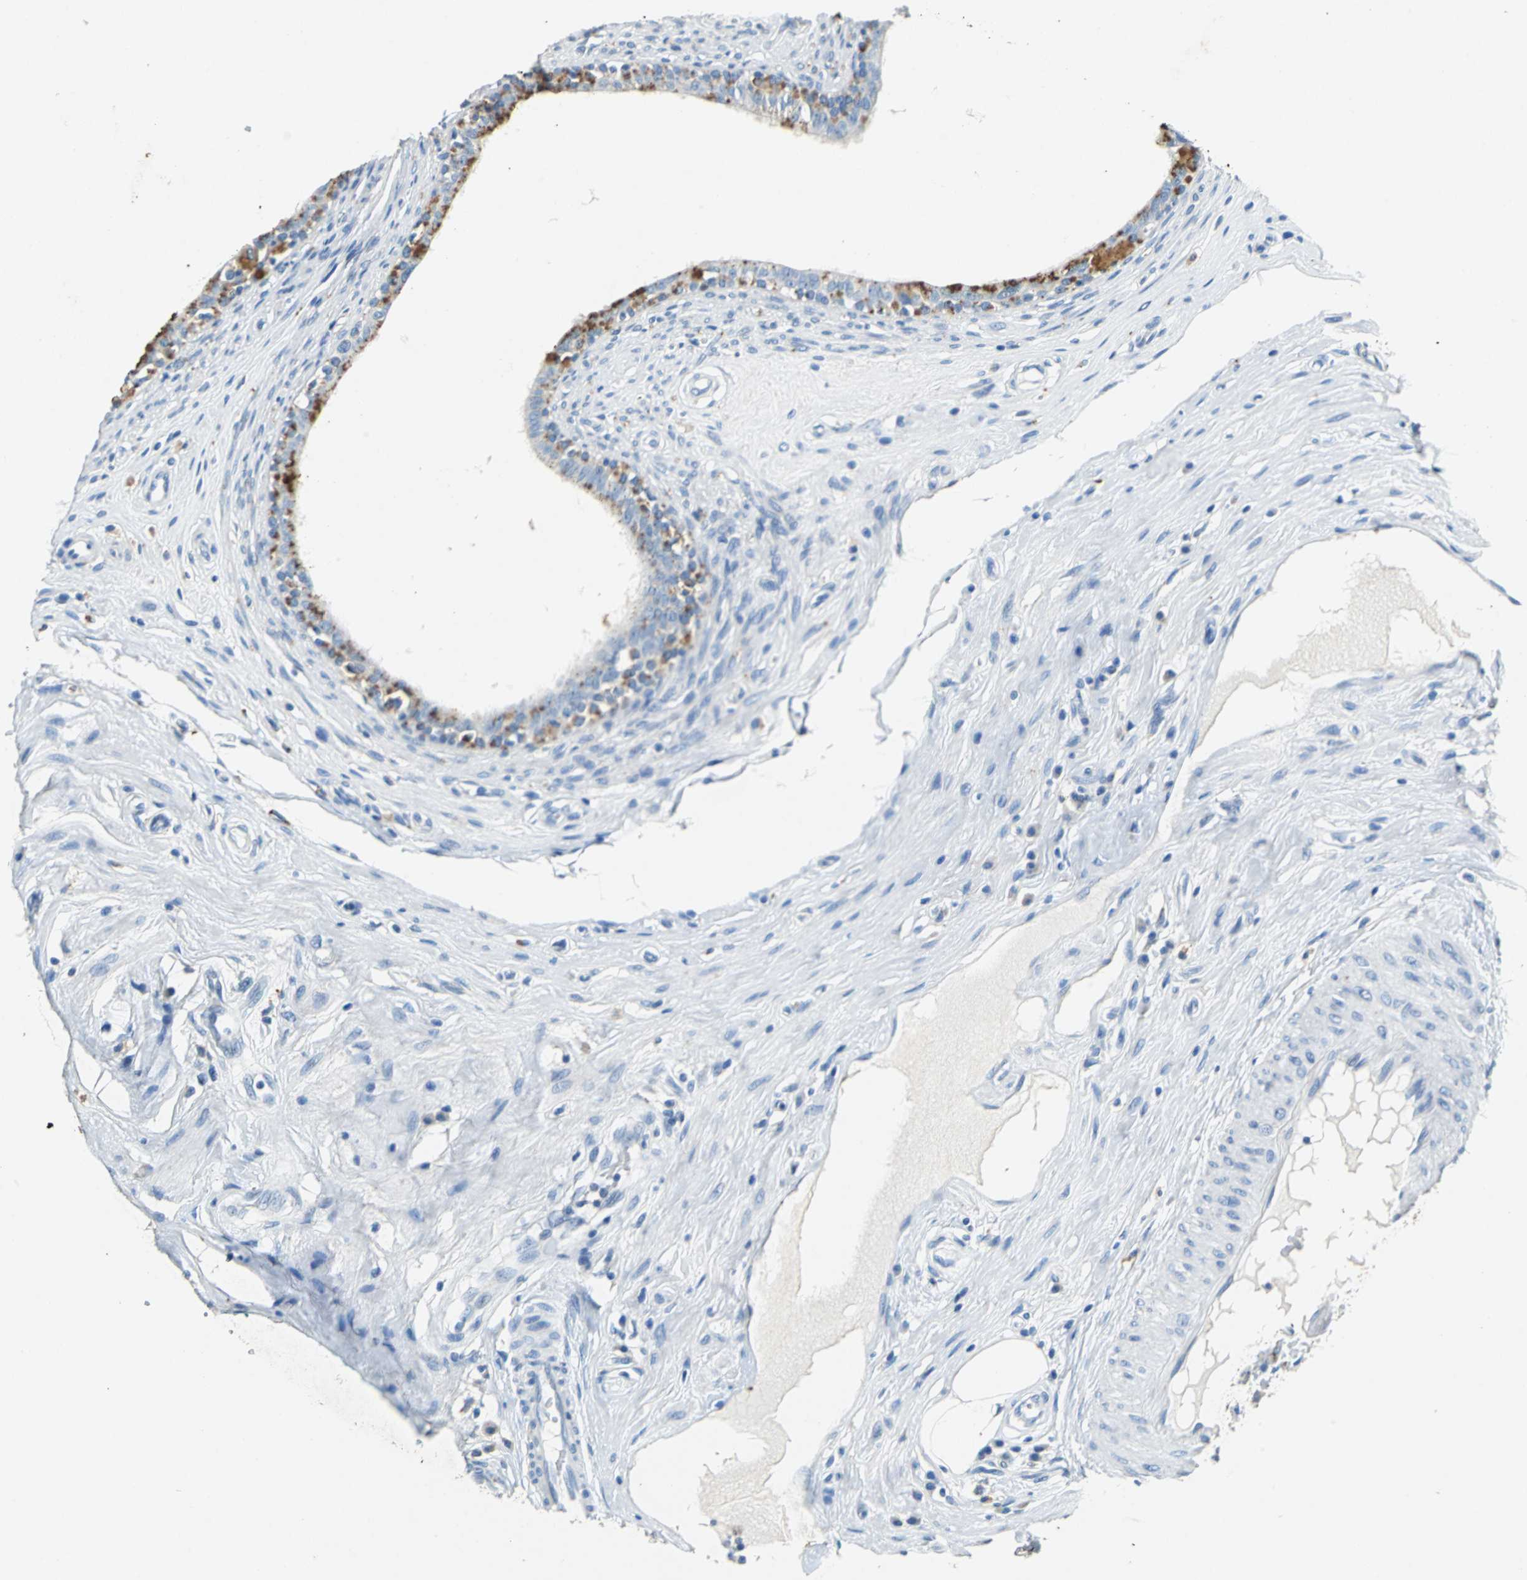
{"staining": {"intensity": "moderate", "quantity": "25%-75%", "location": "cytoplasmic/membranous"}, "tissue": "epididymis", "cell_type": "Glandular cells", "image_type": "normal", "snomed": [{"axis": "morphology", "description": "Normal tissue, NOS"}, {"axis": "morphology", "description": "Inflammation, NOS"}, {"axis": "topography", "description": "Epididymis"}], "caption": "The image displays a brown stain indicating the presence of a protein in the cytoplasmic/membranous of glandular cells in epididymis.", "gene": "TEX264", "patient": {"sex": "male", "age": 84}}